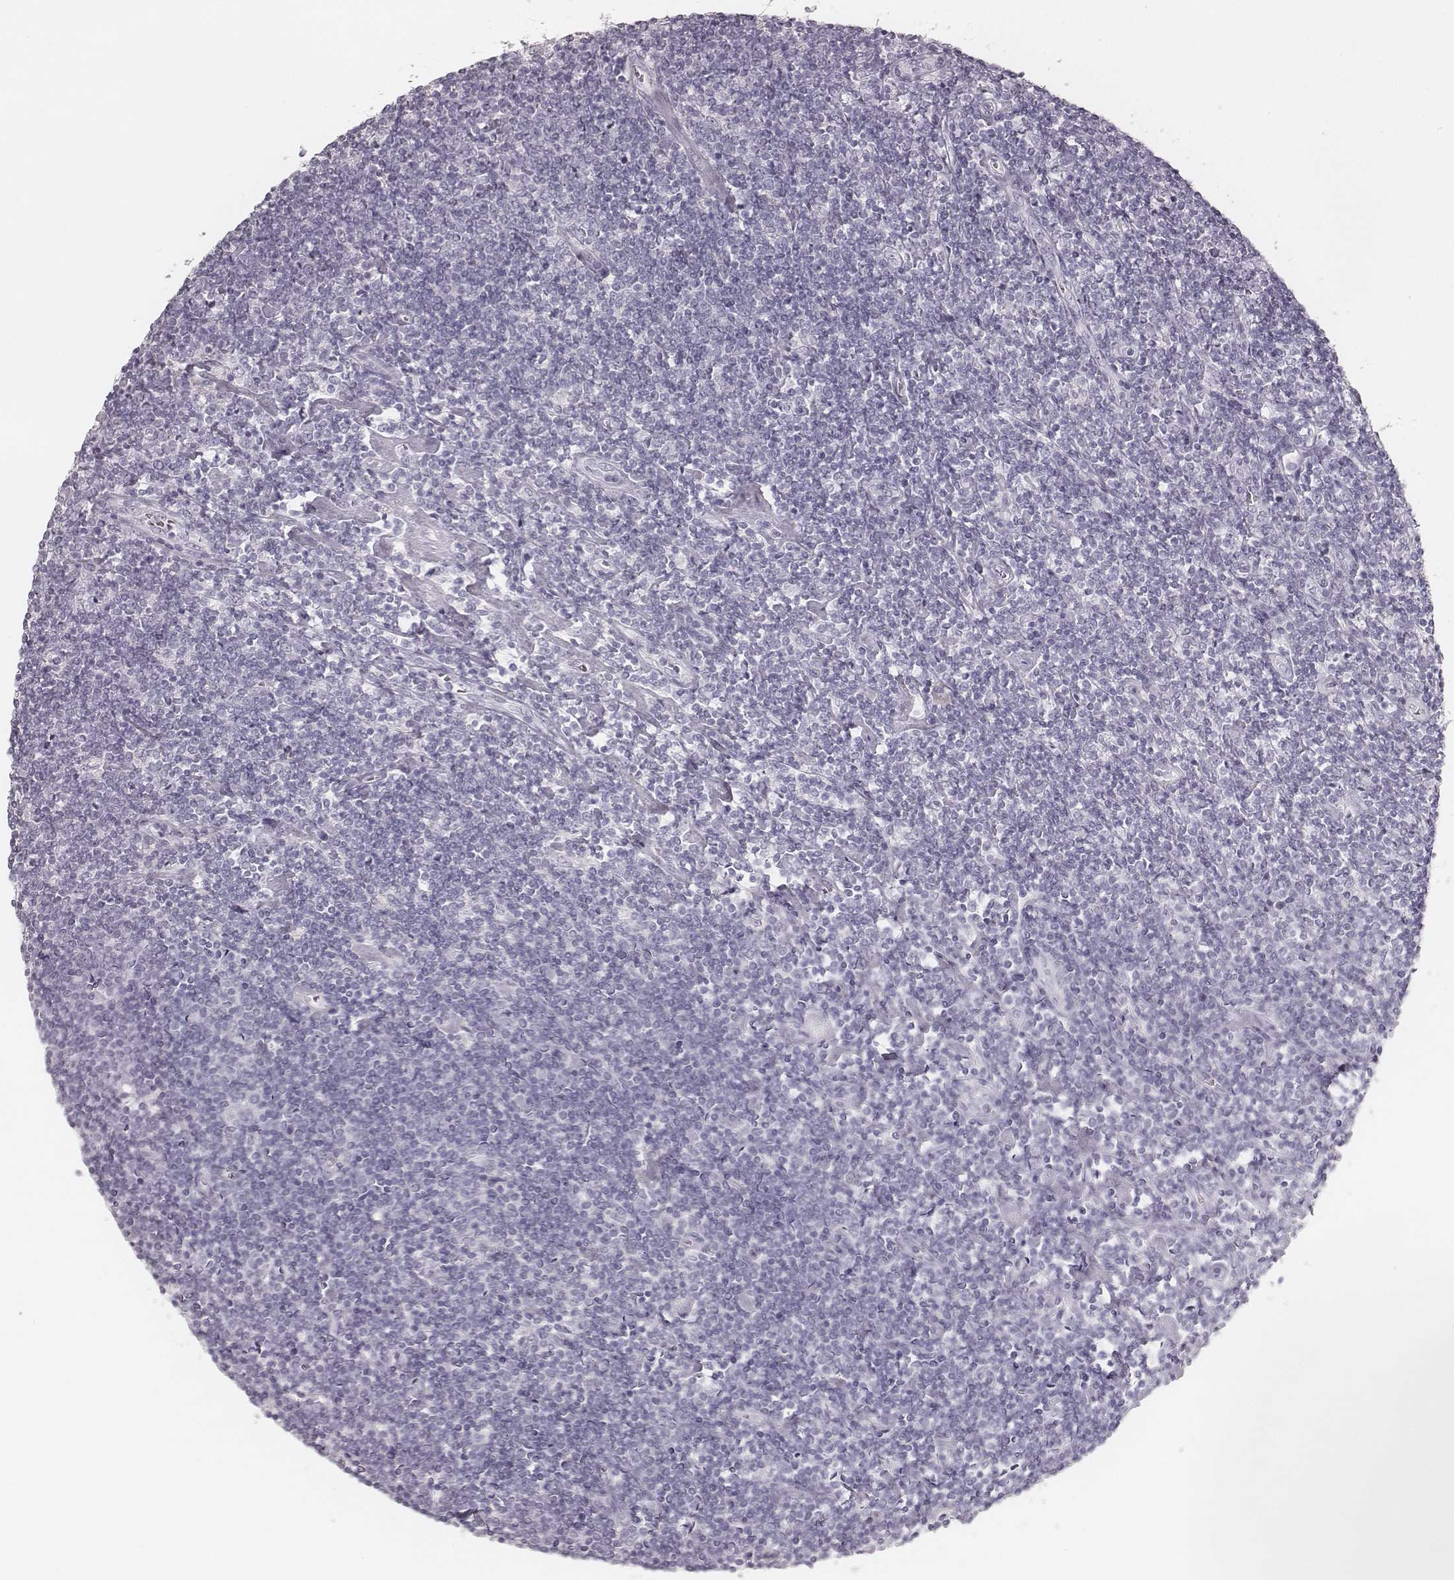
{"staining": {"intensity": "negative", "quantity": "none", "location": "none"}, "tissue": "lymphoma", "cell_type": "Tumor cells", "image_type": "cancer", "snomed": [{"axis": "morphology", "description": "Hodgkin's disease, NOS"}, {"axis": "topography", "description": "Lymph node"}], "caption": "DAB immunohistochemical staining of human Hodgkin's disease reveals no significant positivity in tumor cells. The staining was performed using DAB (3,3'-diaminobenzidine) to visualize the protein expression in brown, while the nuclei were stained in blue with hematoxylin (Magnification: 20x).", "gene": "KRT82", "patient": {"sex": "male", "age": 40}}